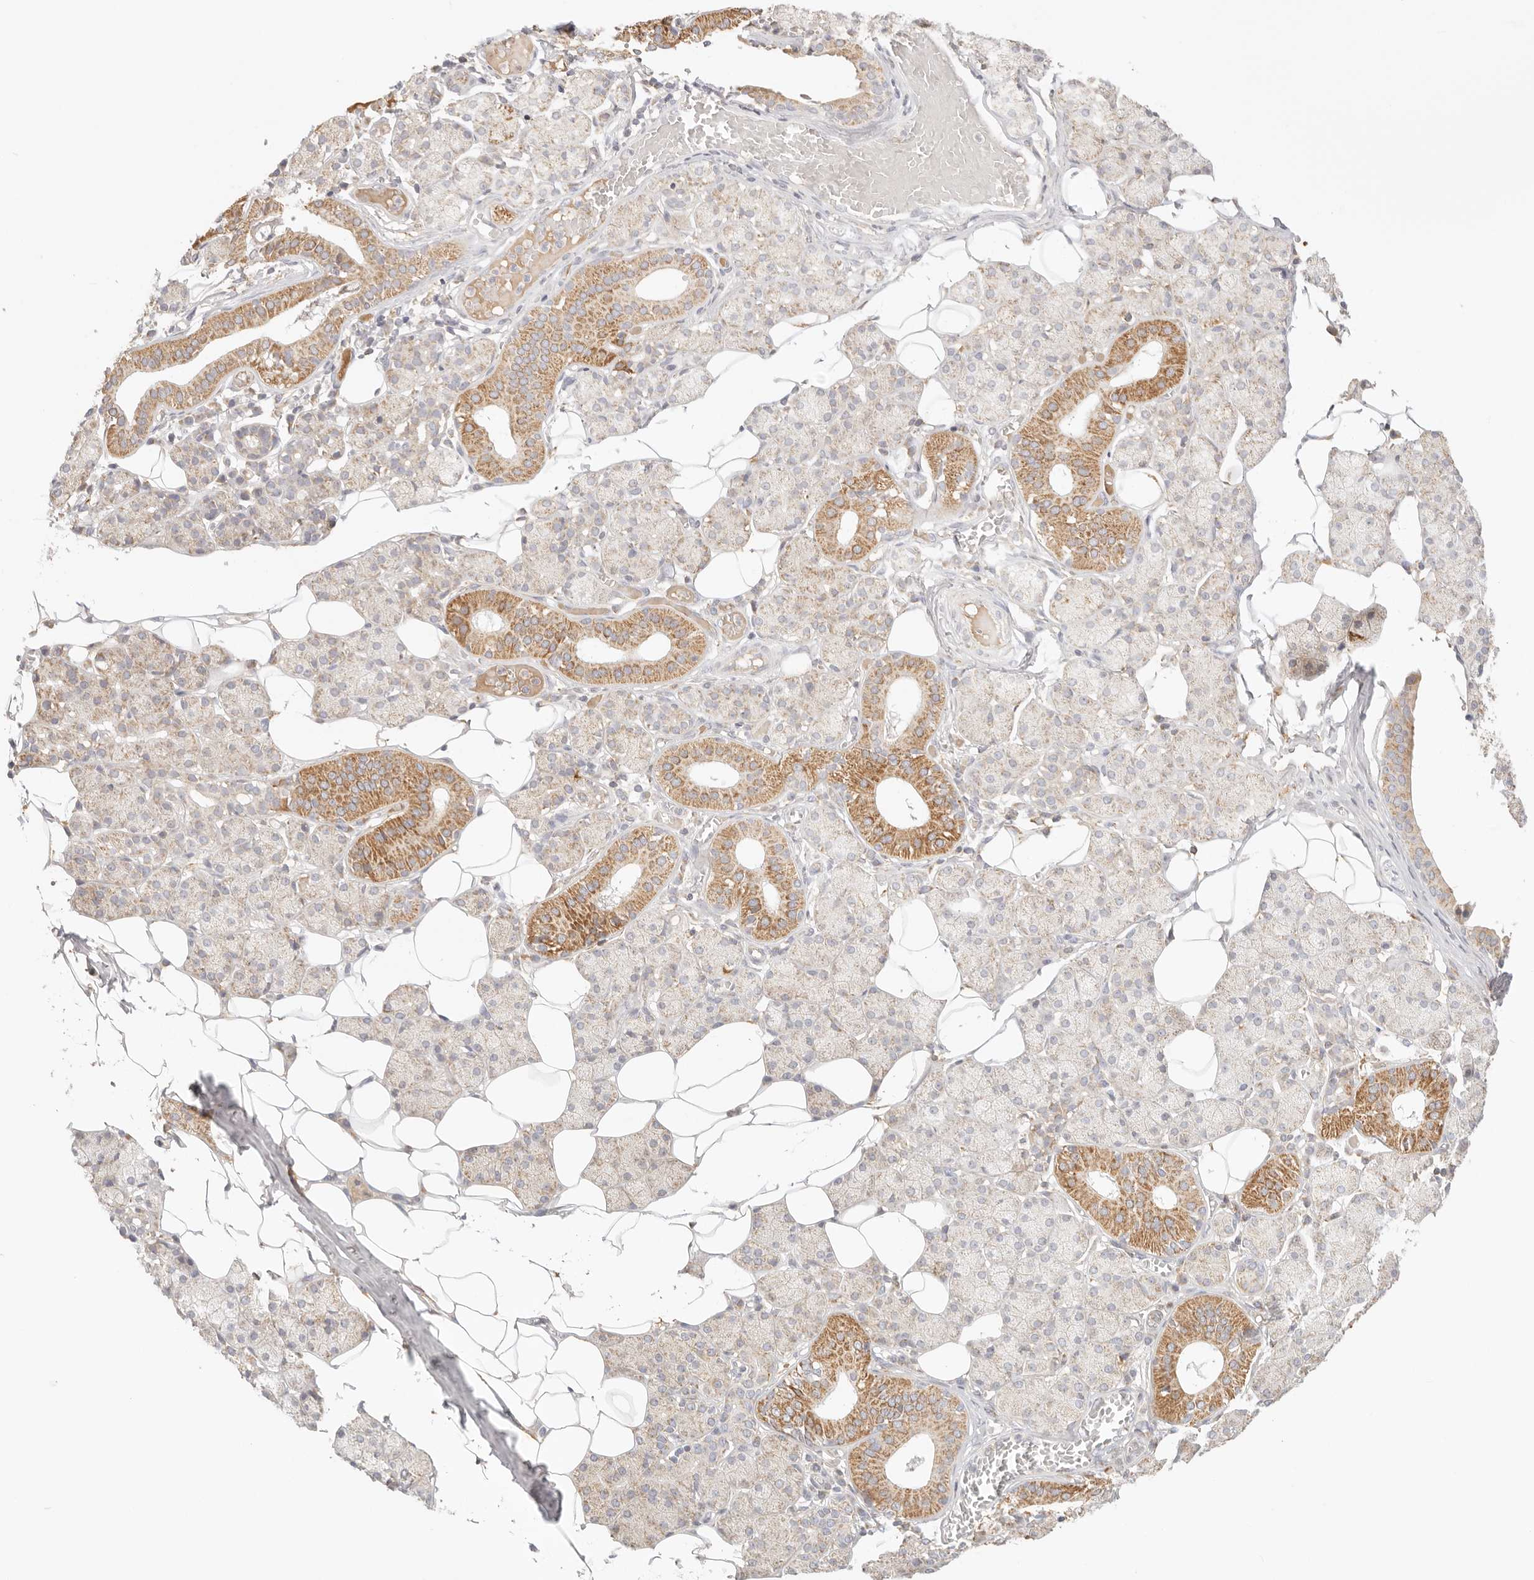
{"staining": {"intensity": "moderate", "quantity": "25%-75%", "location": "cytoplasmic/membranous"}, "tissue": "salivary gland", "cell_type": "Glandular cells", "image_type": "normal", "snomed": [{"axis": "morphology", "description": "Normal tissue, NOS"}, {"axis": "topography", "description": "Salivary gland"}], "caption": "Salivary gland stained with DAB (3,3'-diaminobenzidine) IHC shows medium levels of moderate cytoplasmic/membranous expression in approximately 25%-75% of glandular cells. (IHC, brightfield microscopy, high magnification).", "gene": "COA6", "patient": {"sex": "female", "age": 33}}